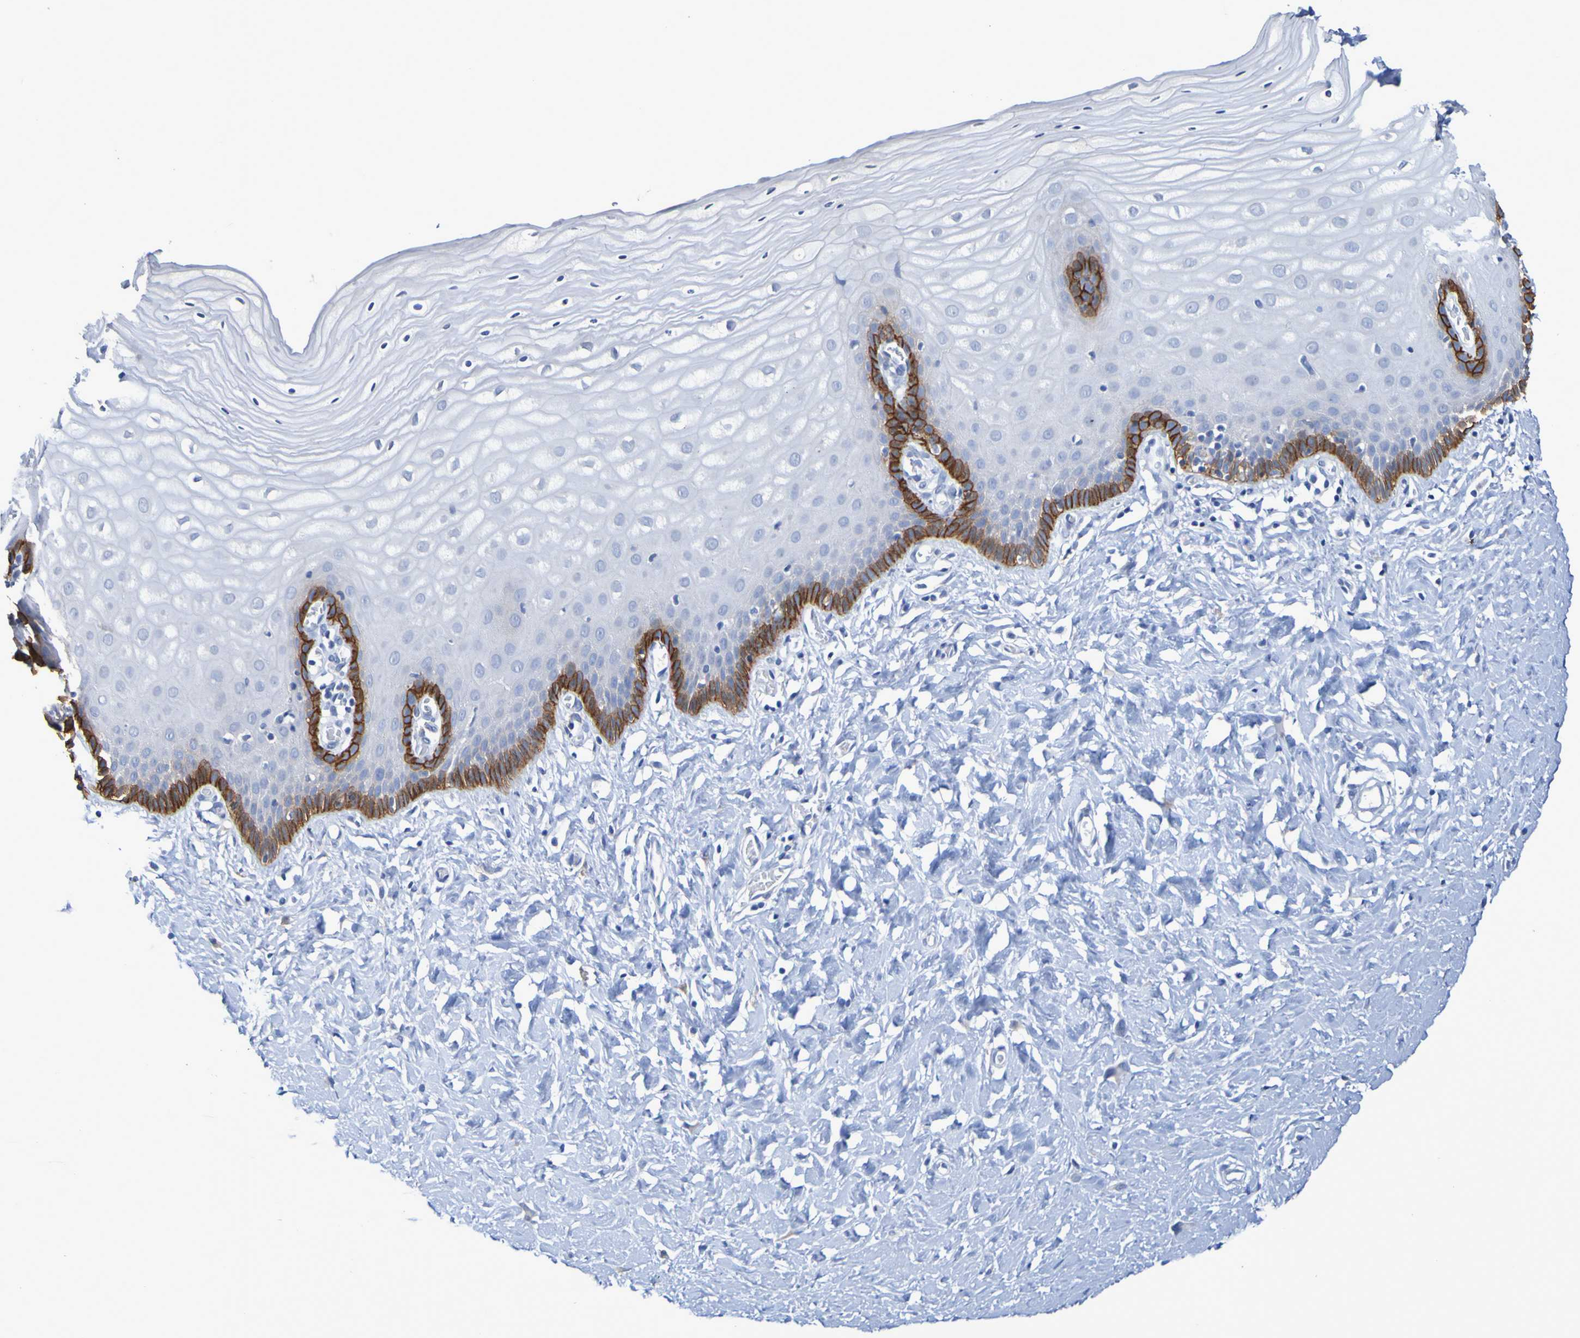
{"staining": {"intensity": "negative", "quantity": "none", "location": "none"}, "tissue": "cervix", "cell_type": "Glandular cells", "image_type": "normal", "snomed": [{"axis": "morphology", "description": "Normal tissue, NOS"}, {"axis": "topography", "description": "Cervix"}], "caption": "Photomicrograph shows no significant protein expression in glandular cells of benign cervix.", "gene": "SLC3A2", "patient": {"sex": "female", "age": 55}}